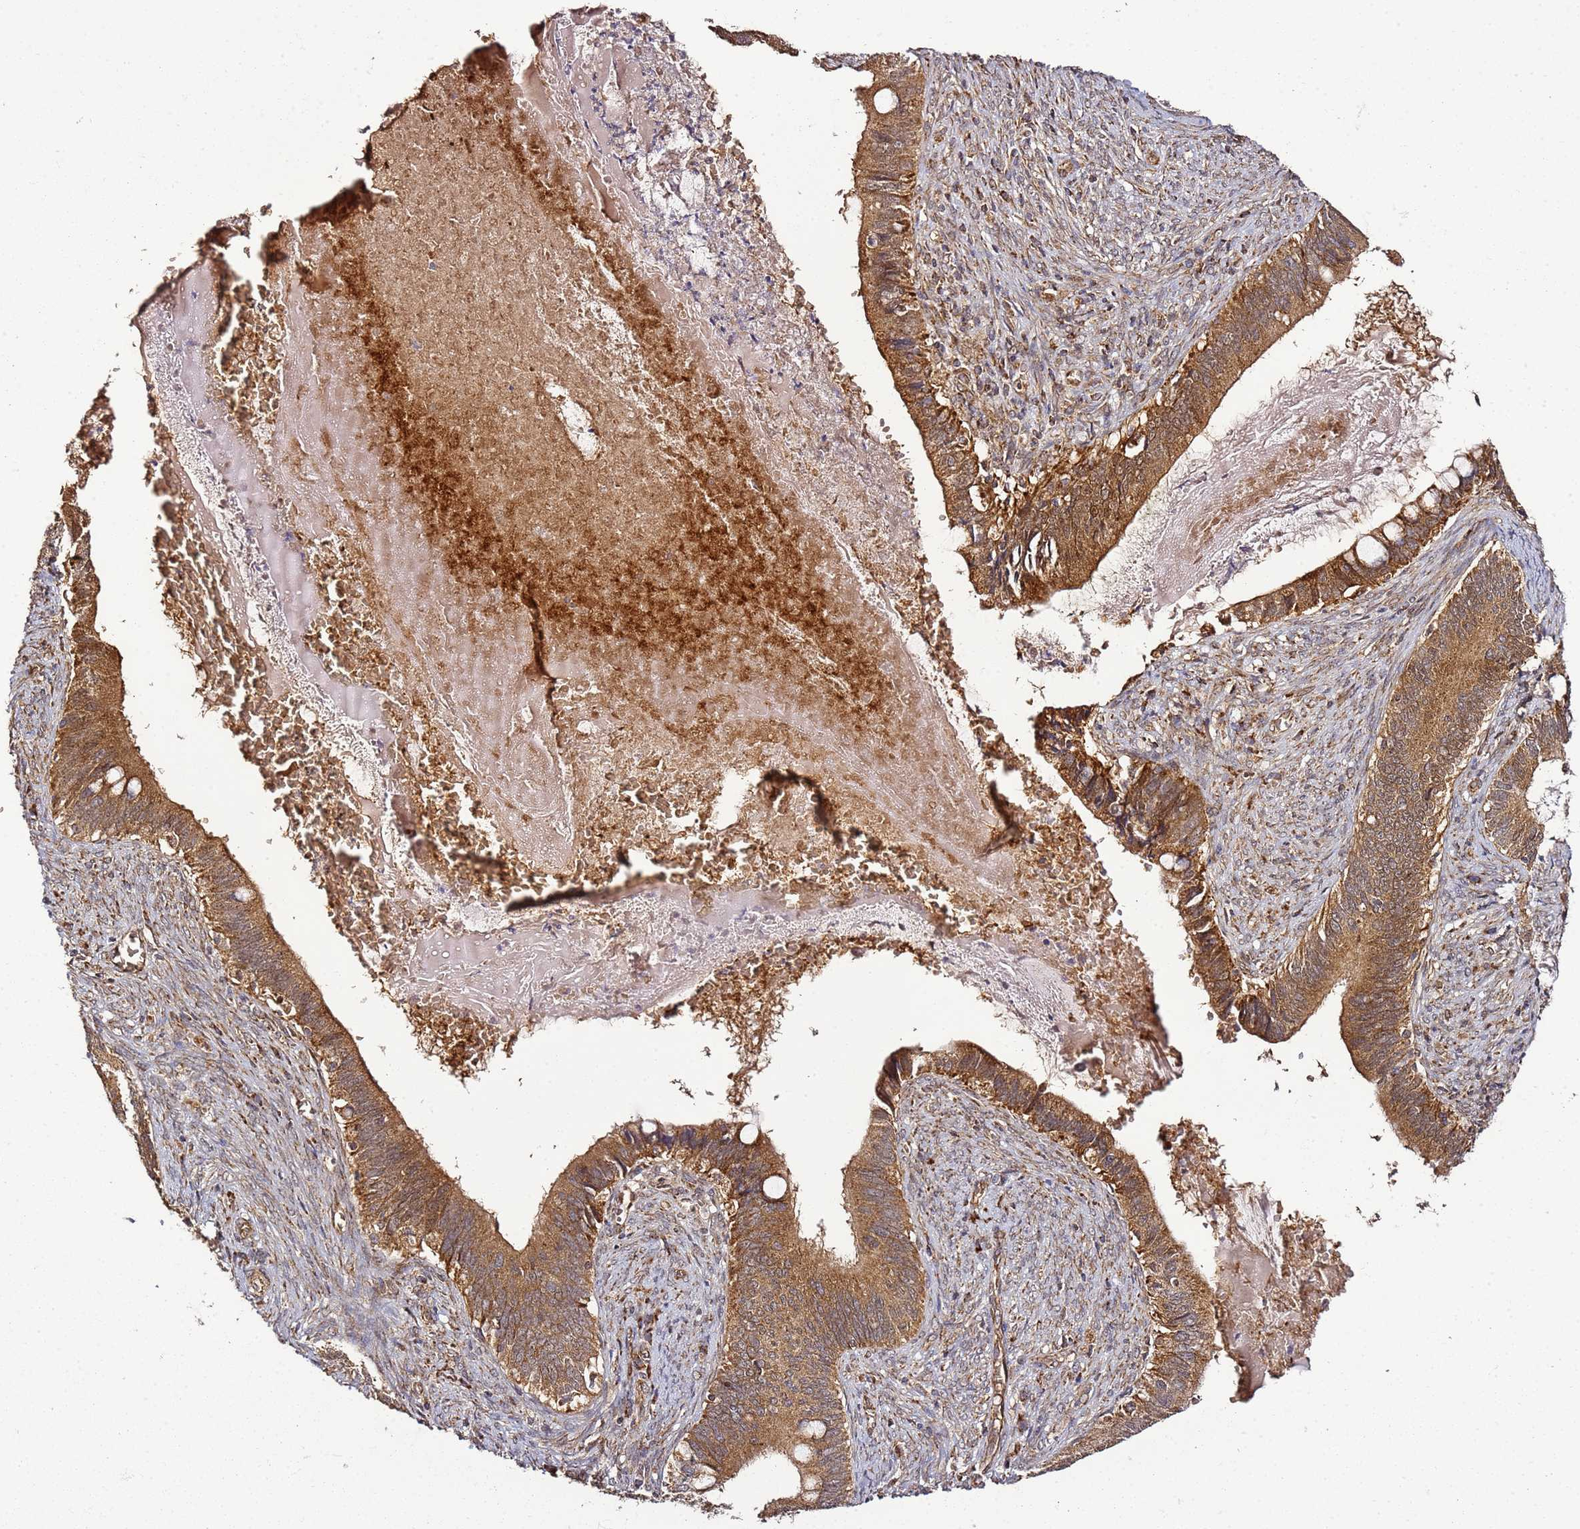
{"staining": {"intensity": "strong", "quantity": ">75%", "location": "cytoplasmic/membranous"}, "tissue": "cervical cancer", "cell_type": "Tumor cells", "image_type": "cancer", "snomed": [{"axis": "morphology", "description": "Adenocarcinoma, NOS"}, {"axis": "topography", "description": "Cervix"}], "caption": "Protein staining displays strong cytoplasmic/membranous expression in approximately >75% of tumor cells in adenocarcinoma (cervical).", "gene": "TM2D2", "patient": {"sex": "female", "age": 42}}